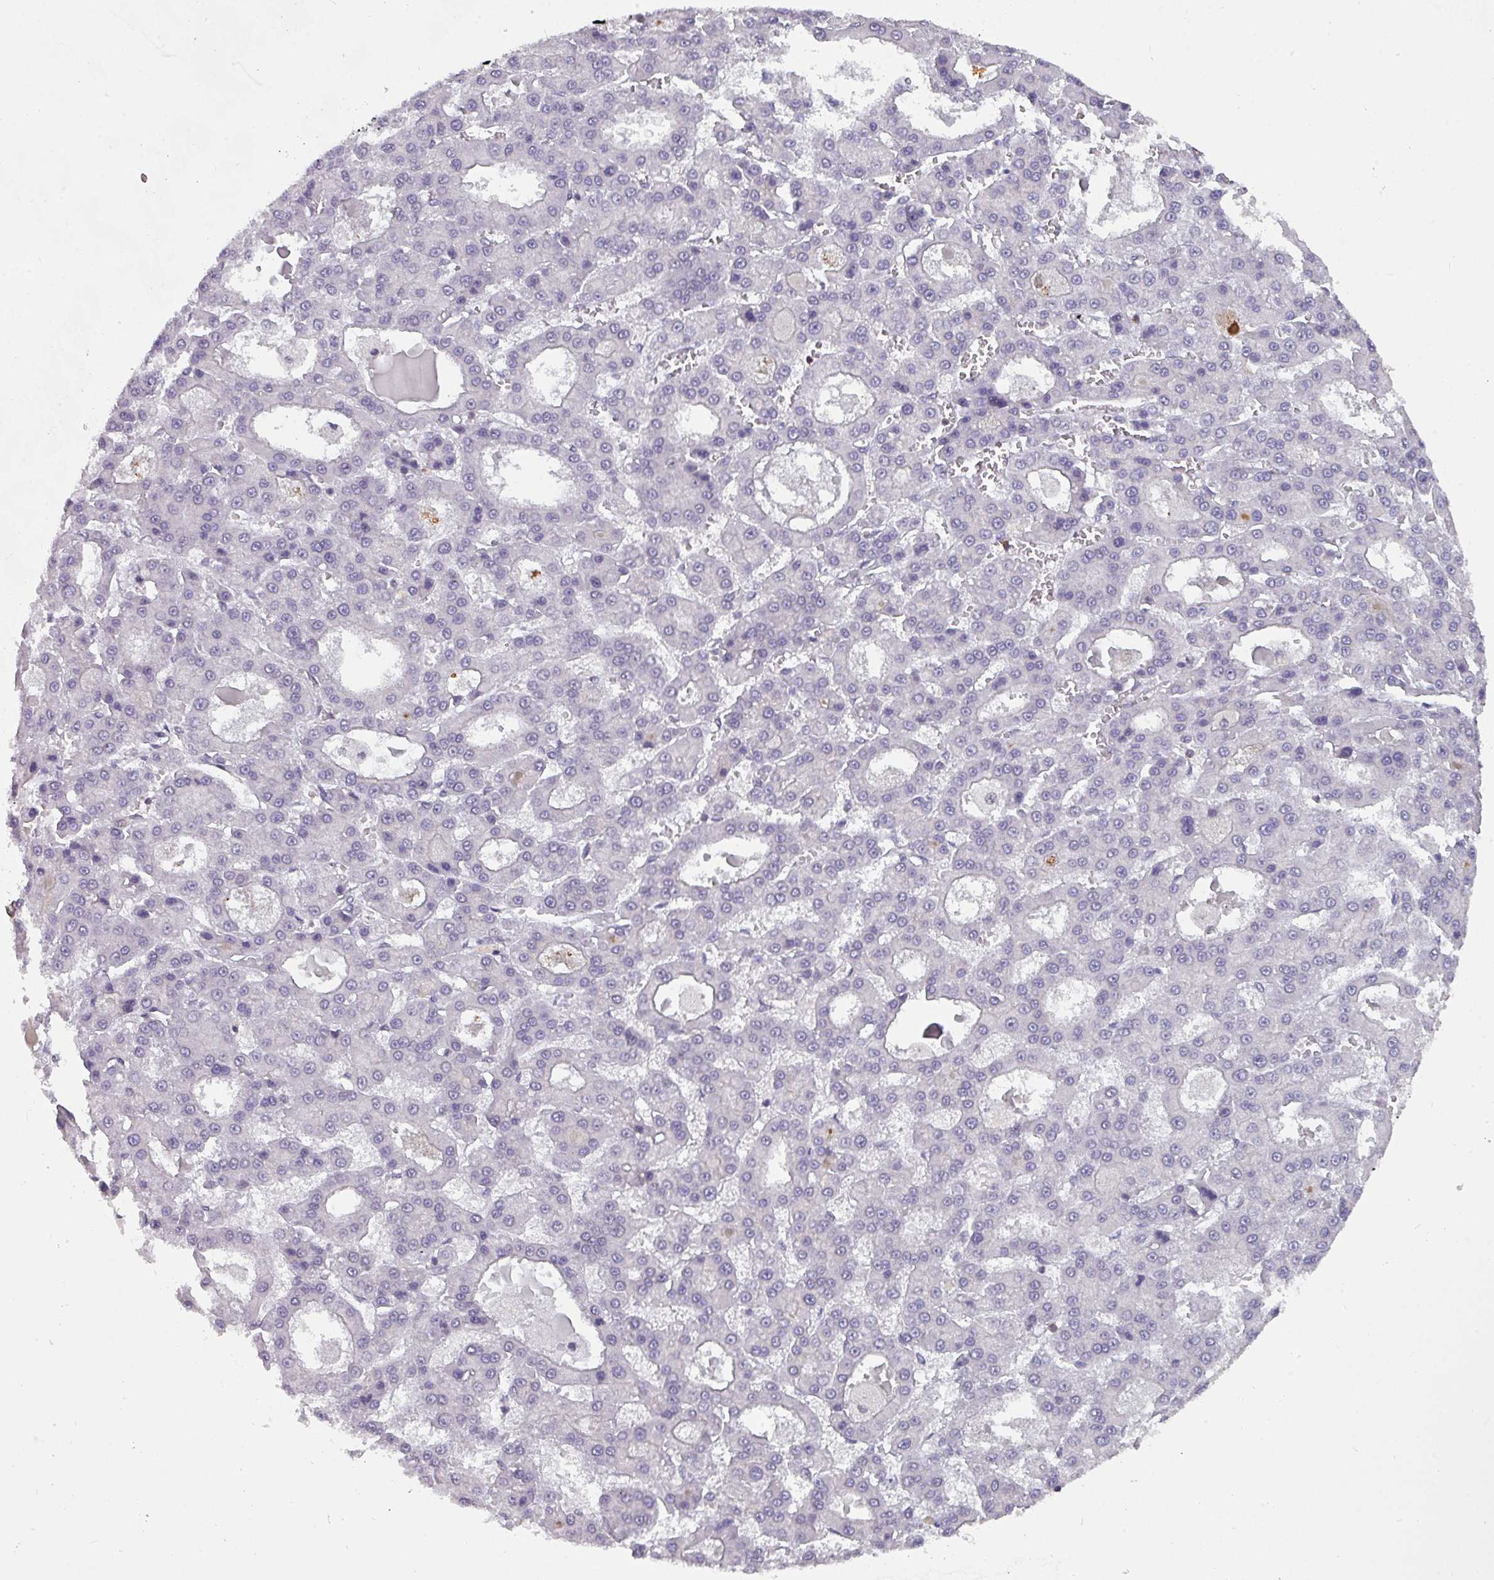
{"staining": {"intensity": "negative", "quantity": "none", "location": "none"}, "tissue": "liver cancer", "cell_type": "Tumor cells", "image_type": "cancer", "snomed": [{"axis": "morphology", "description": "Carcinoma, Hepatocellular, NOS"}, {"axis": "topography", "description": "Liver"}], "caption": "This is a image of IHC staining of liver hepatocellular carcinoma, which shows no expression in tumor cells. The staining was performed using DAB (3,3'-diaminobenzidine) to visualize the protein expression in brown, while the nuclei were stained in blue with hematoxylin (Magnification: 20x).", "gene": "RASAL3", "patient": {"sex": "male", "age": 70}}